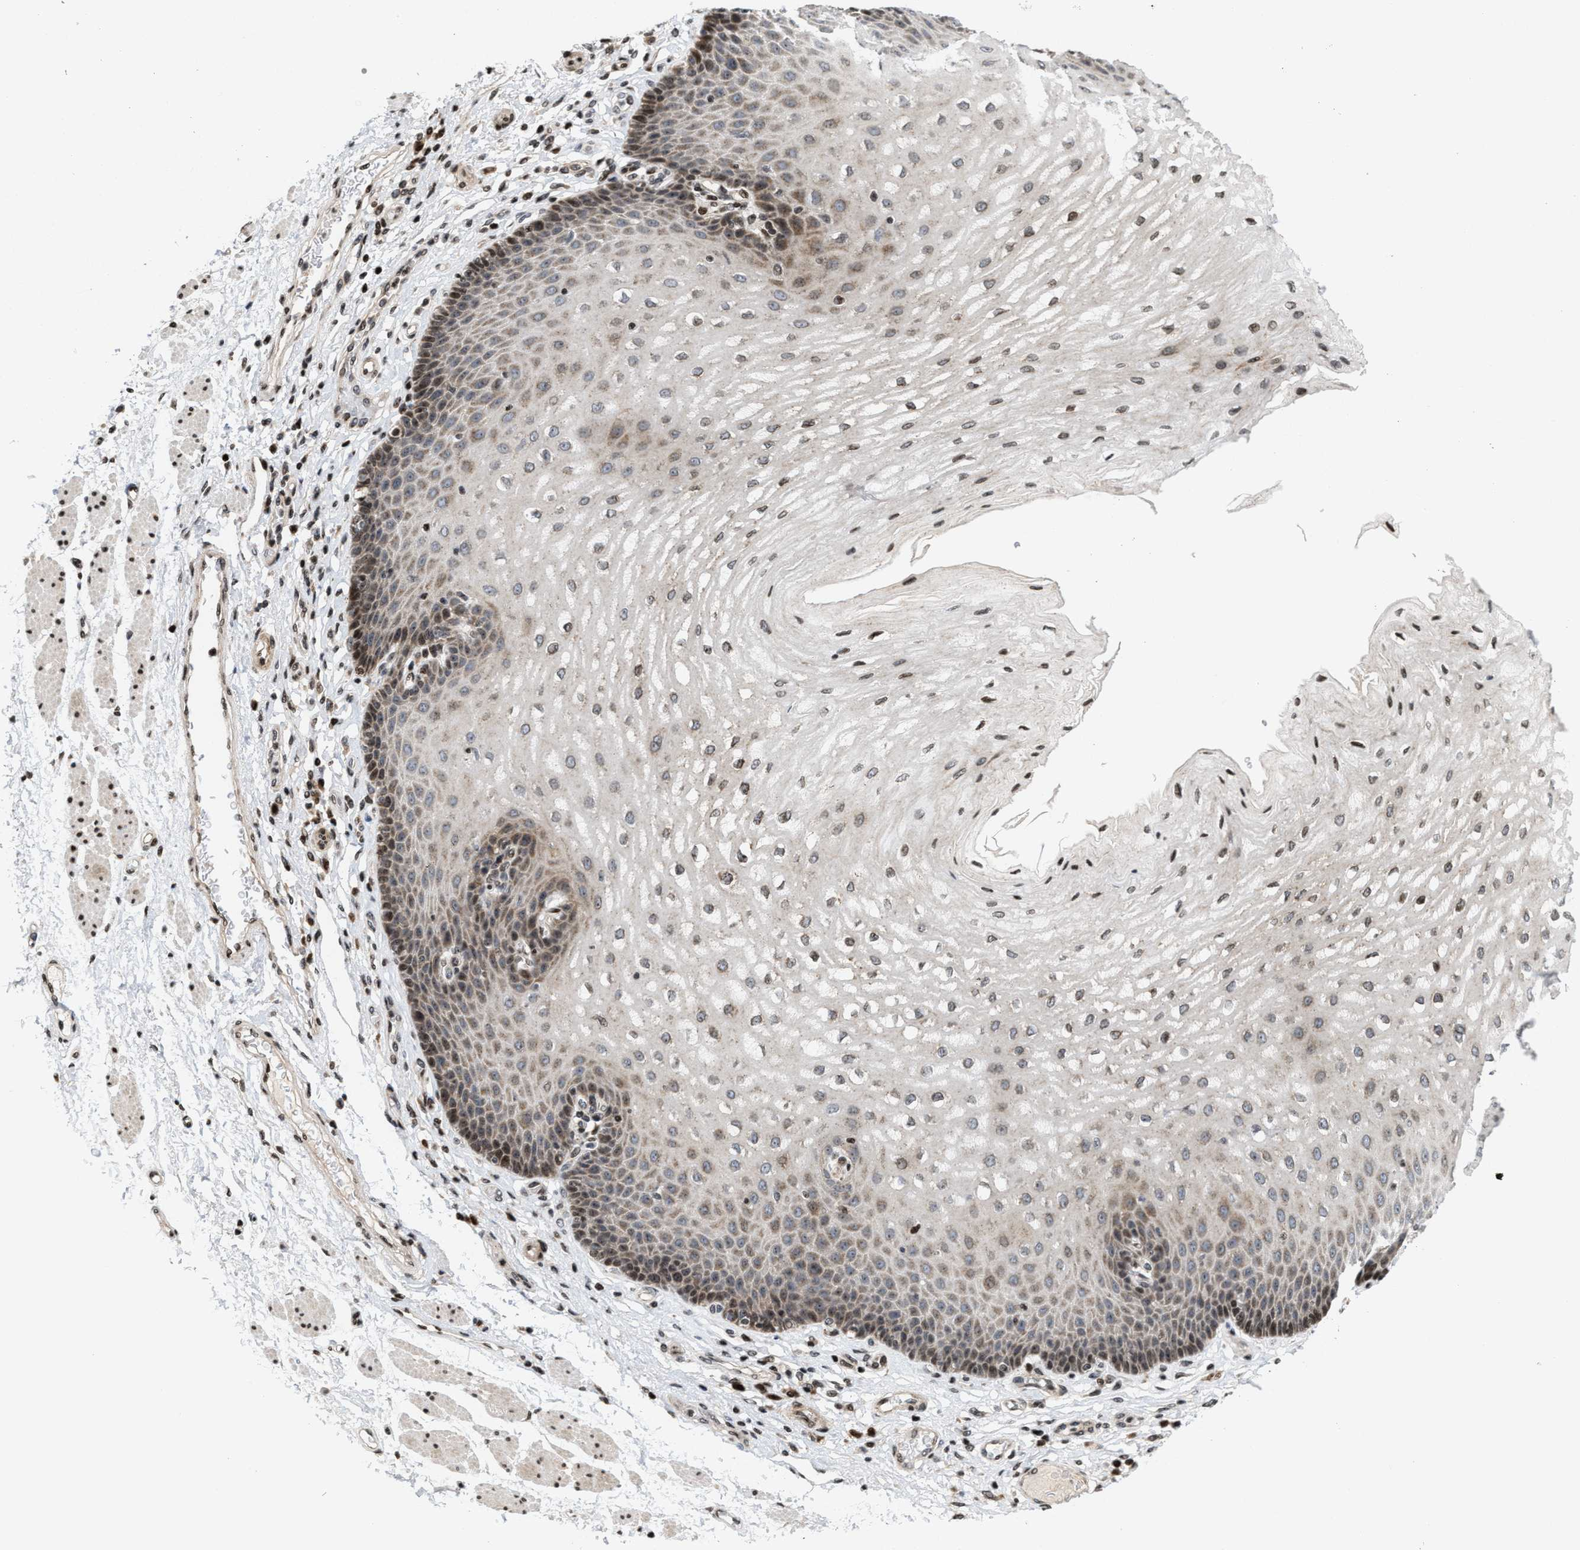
{"staining": {"intensity": "moderate", "quantity": "25%-75%", "location": "cytoplasmic/membranous,nuclear"}, "tissue": "esophagus", "cell_type": "Squamous epithelial cells", "image_type": "normal", "snomed": [{"axis": "morphology", "description": "Normal tissue, NOS"}, {"axis": "topography", "description": "Esophagus"}], "caption": "Moderate cytoplasmic/membranous,nuclear expression is identified in about 25%-75% of squamous epithelial cells in benign esophagus.", "gene": "PDZD2", "patient": {"sex": "male", "age": 54}}